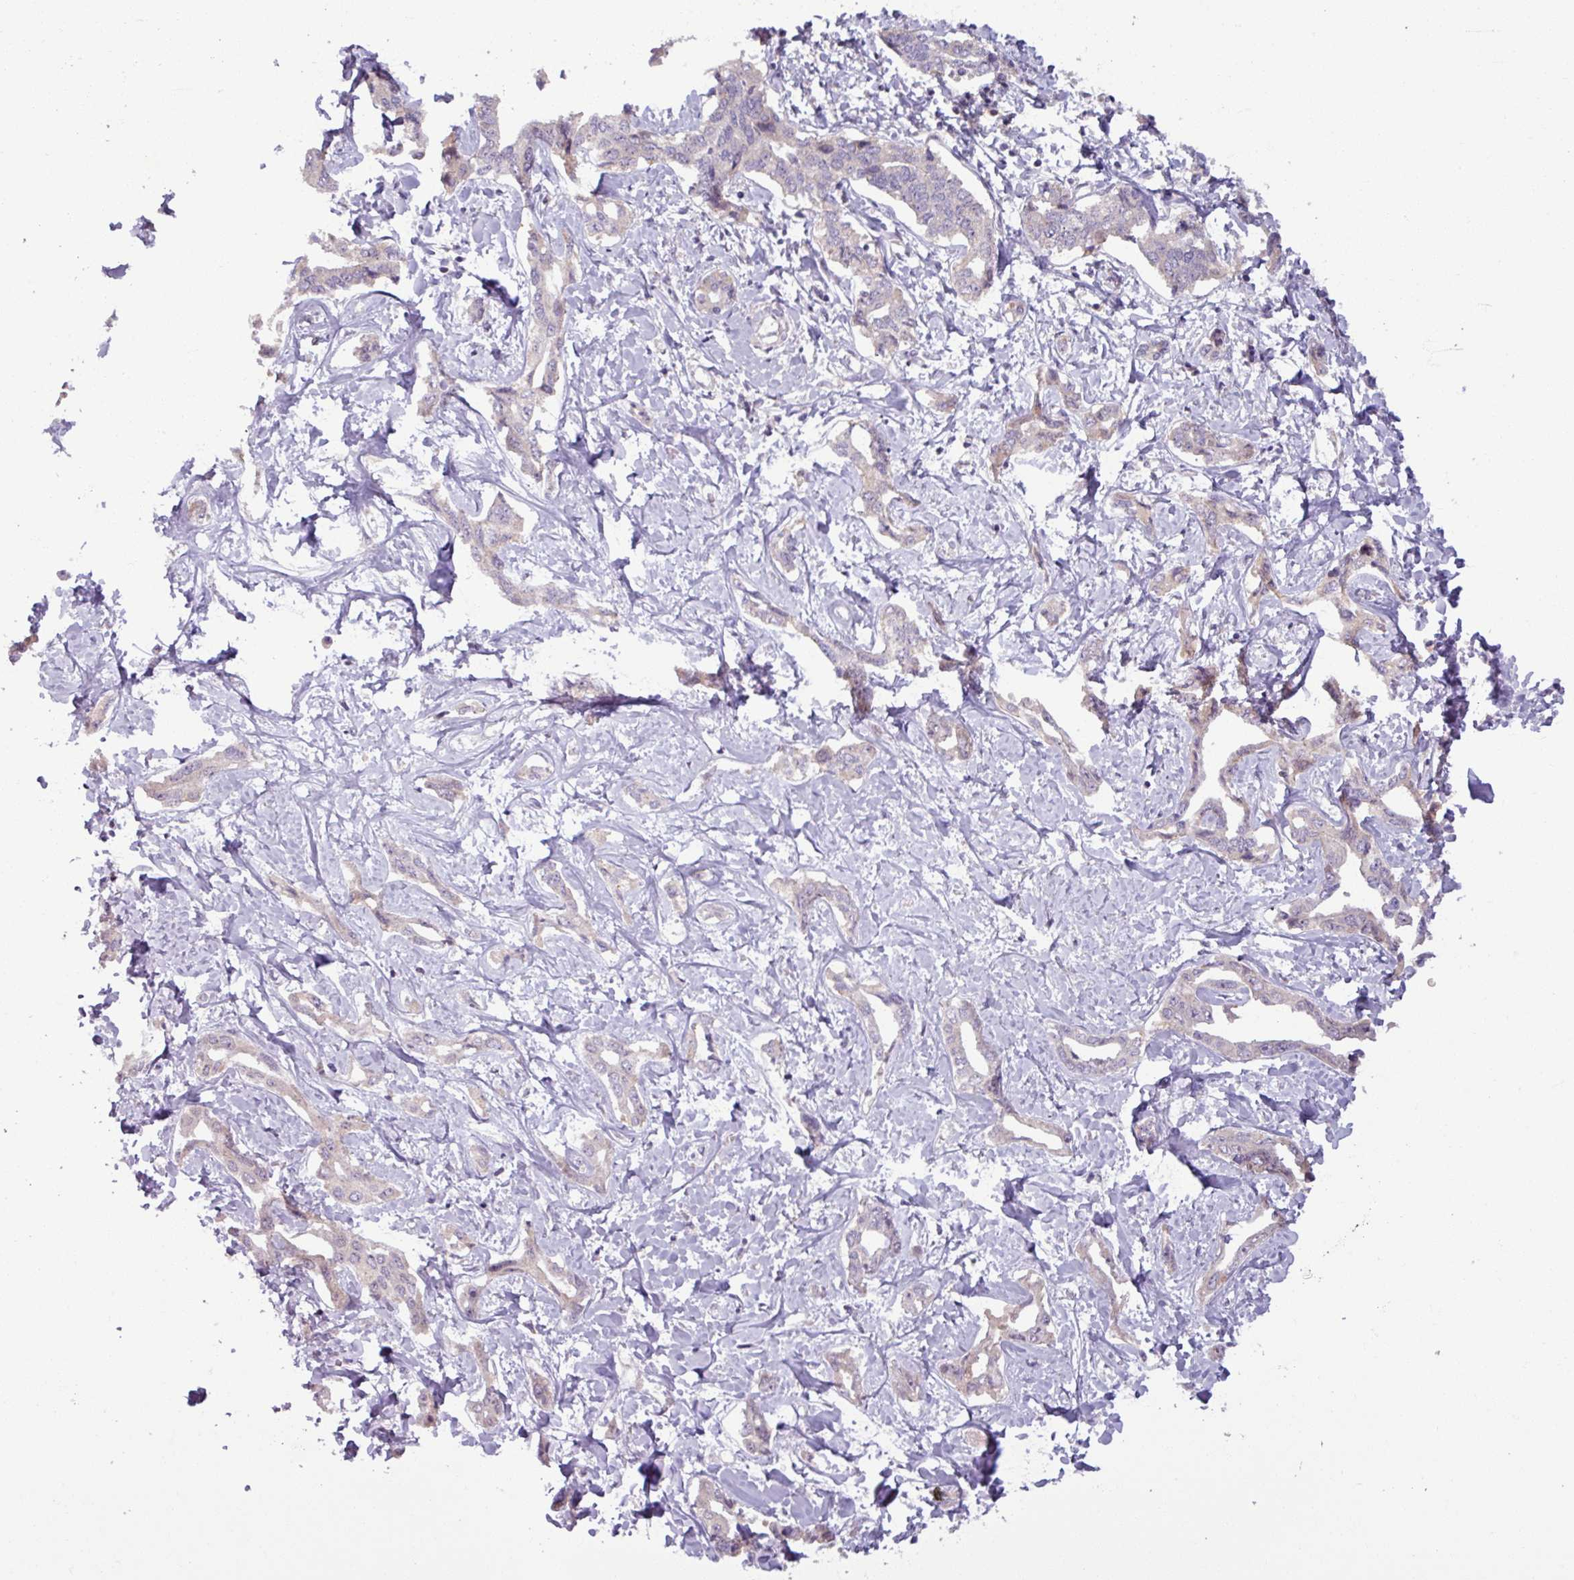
{"staining": {"intensity": "weak", "quantity": "<25%", "location": "cytoplasmic/membranous"}, "tissue": "liver cancer", "cell_type": "Tumor cells", "image_type": "cancer", "snomed": [{"axis": "morphology", "description": "Cholangiocarcinoma"}, {"axis": "topography", "description": "Liver"}], "caption": "A high-resolution micrograph shows IHC staining of liver cholangiocarcinoma, which shows no significant positivity in tumor cells.", "gene": "OGFOD3", "patient": {"sex": "male", "age": 59}}